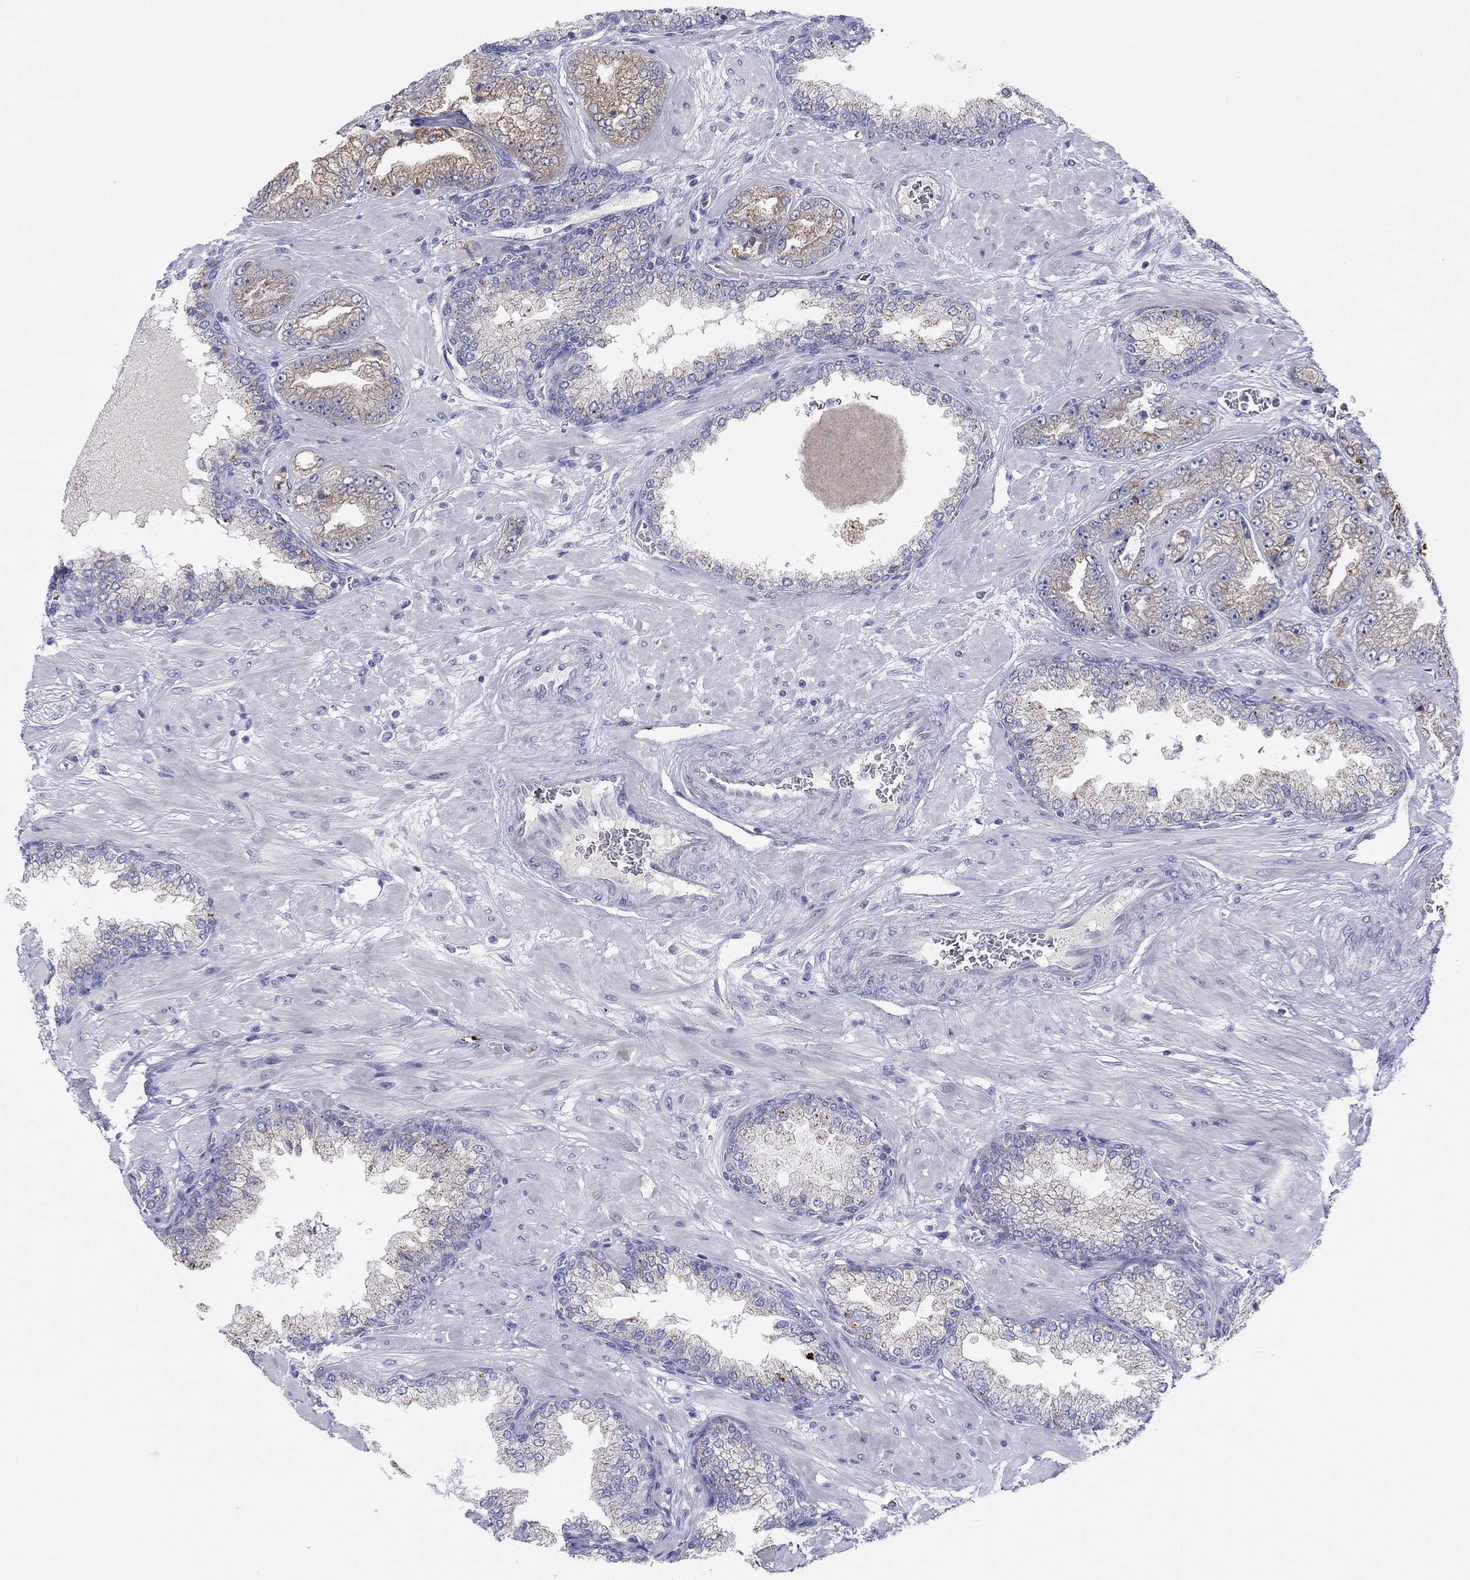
{"staining": {"intensity": "moderate", "quantity": "25%-75%", "location": "cytoplasmic/membranous"}, "tissue": "prostate cancer", "cell_type": "Tumor cells", "image_type": "cancer", "snomed": [{"axis": "morphology", "description": "Adenocarcinoma, Low grade"}, {"axis": "topography", "description": "Prostate"}], "caption": "An immunohistochemistry (IHC) image of neoplastic tissue is shown. Protein staining in brown shows moderate cytoplasmic/membranous positivity in prostate cancer within tumor cells.", "gene": "BCO2", "patient": {"sex": "male", "age": 57}}